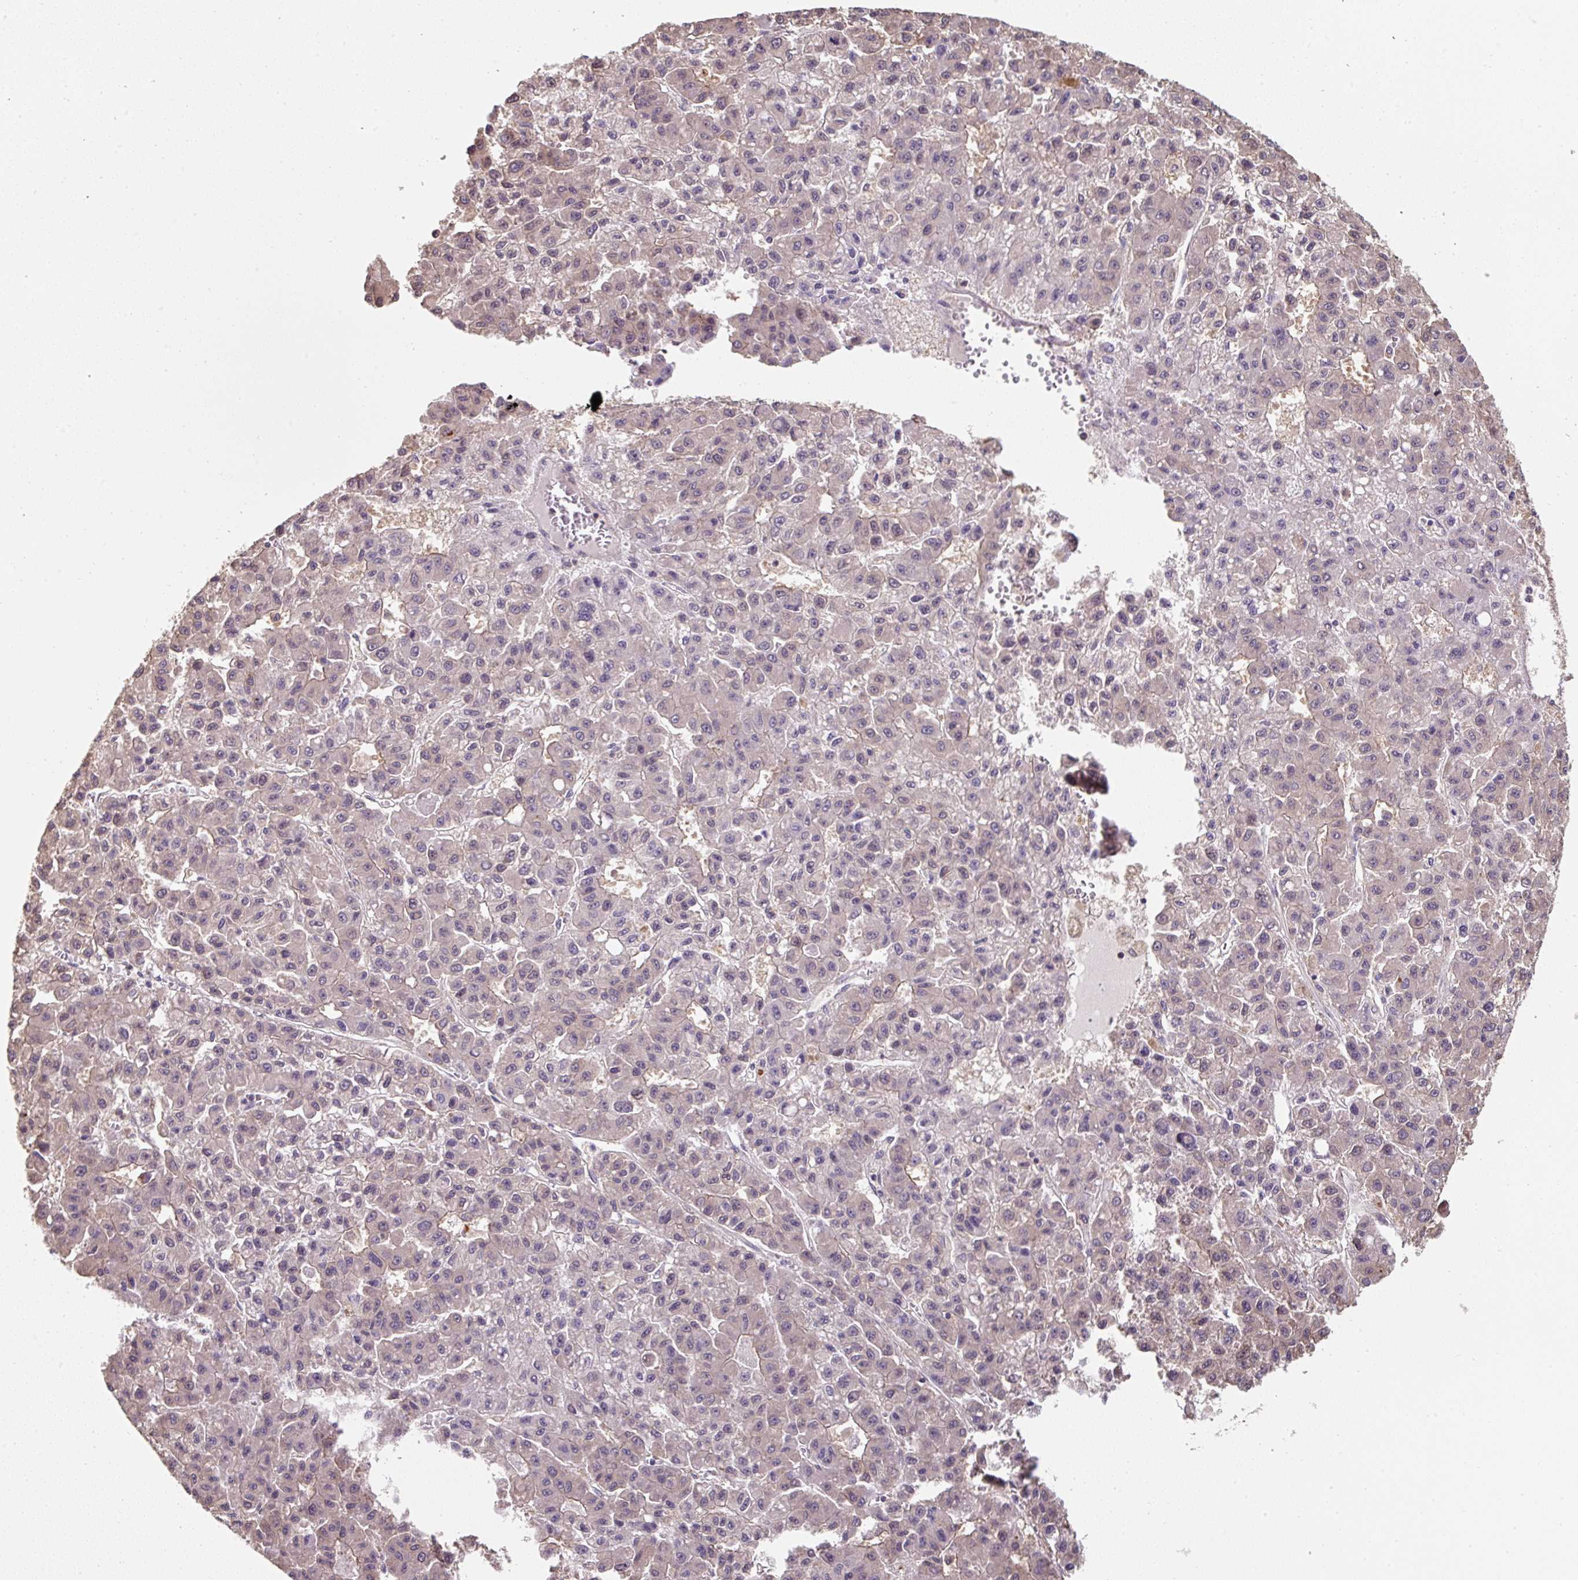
{"staining": {"intensity": "negative", "quantity": "none", "location": "none"}, "tissue": "liver cancer", "cell_type": "Tumor cells", "image_type": "cancer", "snomed": [{"axis": "morphology", "description": "Carcinoma, Hepatocellular, NOS"}, {"axis": "topography", "description": "Liver"}], "caption": "Liver cancer (hepatocellular carcinoma) was stained to show a protein in brown. There is no significant staining in tumor cells. (Brightfield microscopy of DAB (3,3'-diaminobenzidine) immunohistochemistry (IHC) at high magnification).", "gene": "ST13", "patient": {"sex": "male", "age": 70}}